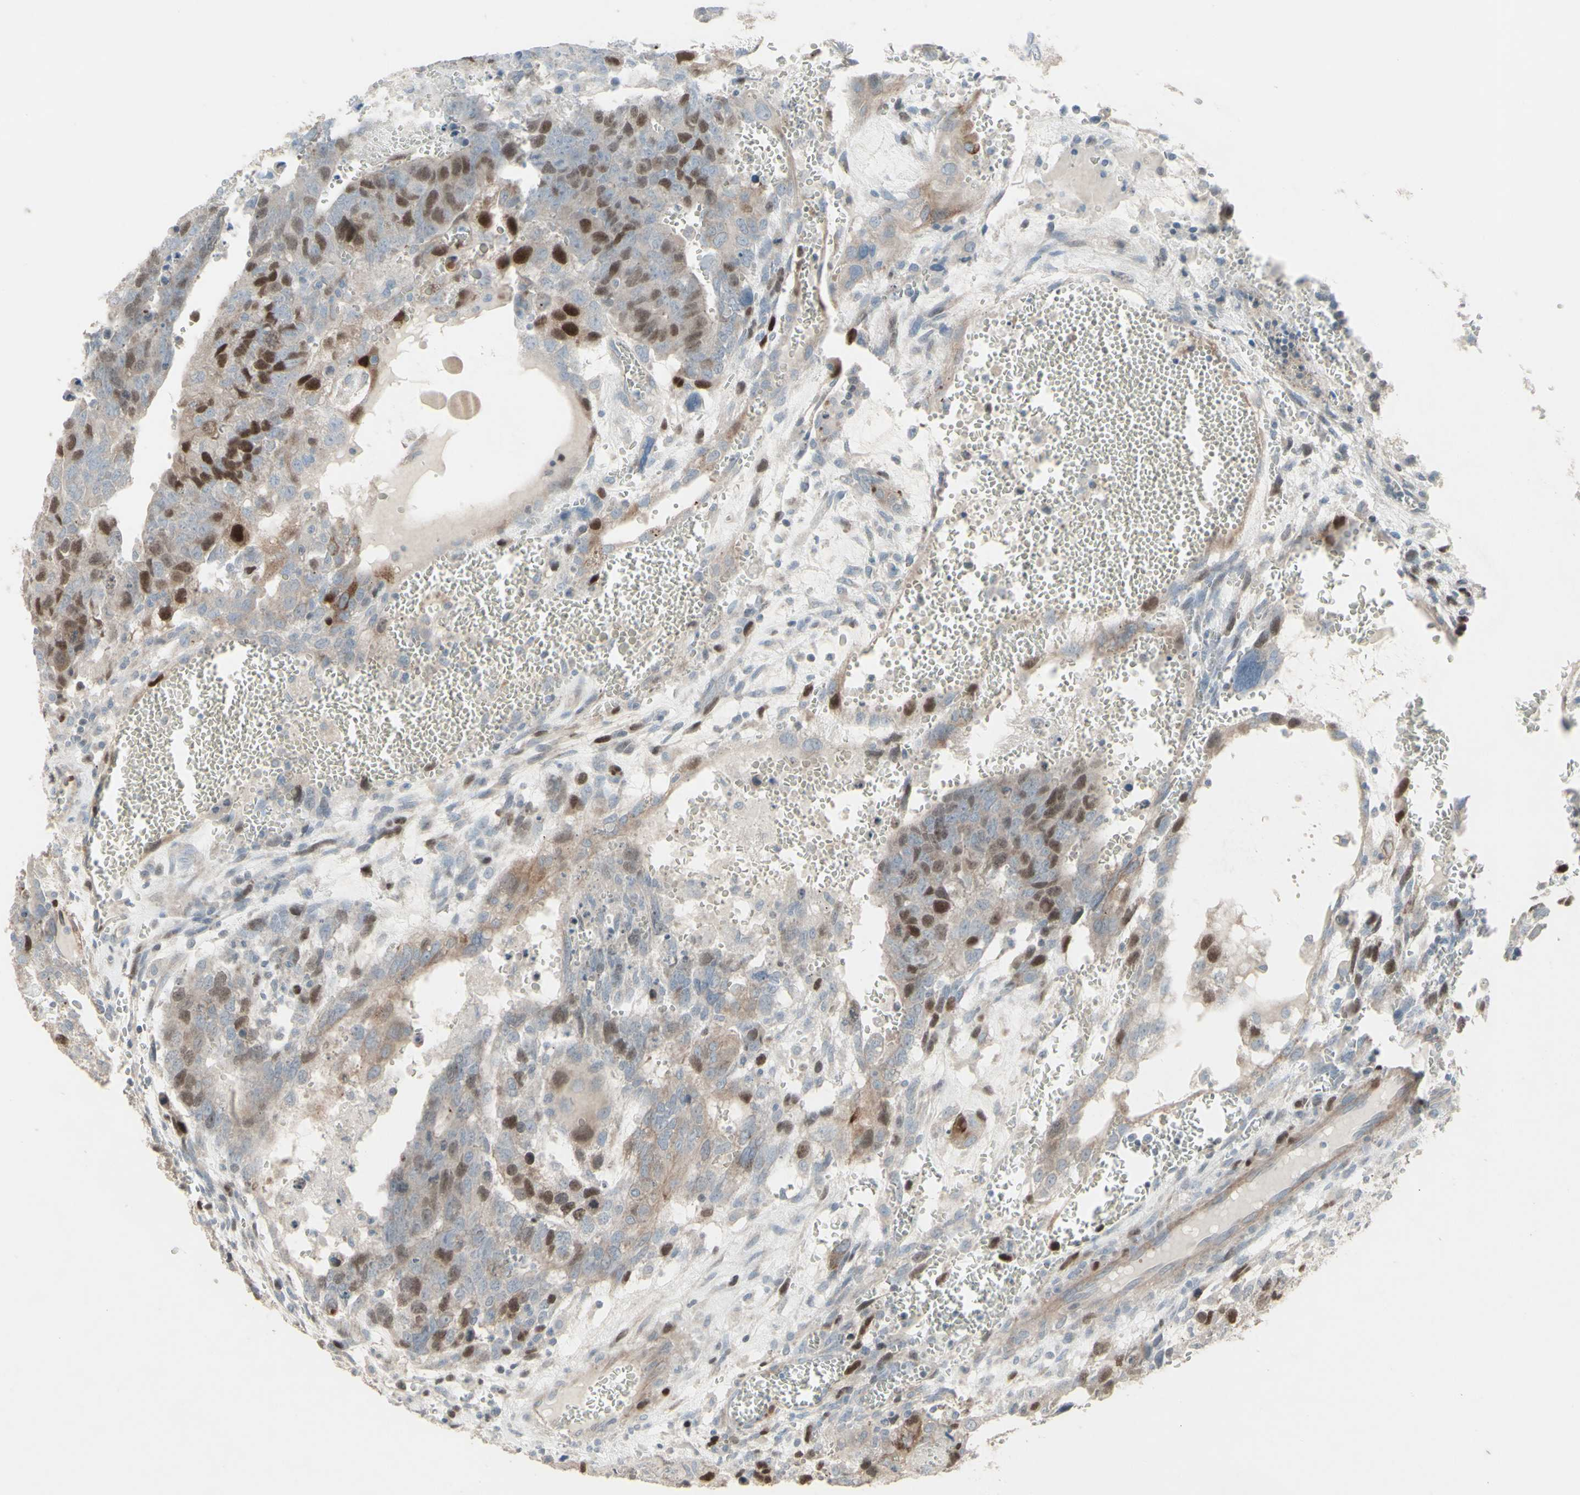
{"staining": {"intensity": "strong", "quantity": "25%-75%", "location": "nuclear"}, "tissue": "testis cancer", "cell_type": "Tumor cells", "image_type": "cancer", "snomed": [{"axis": "morphology", "description": "Seminoma, NOS"}, {"axis": "morphology", "description": "Carcinoma, Embryonal, NOS"}, {"axis": "topography", "description": "Testis"}], "caption": "Tumor cells exhibit high levels of strong nuclear positivity in about 25%-75% of cells in human testis seminoma.", "gene": "GMNN", "patient": {"sex": "male", "age": 52}}